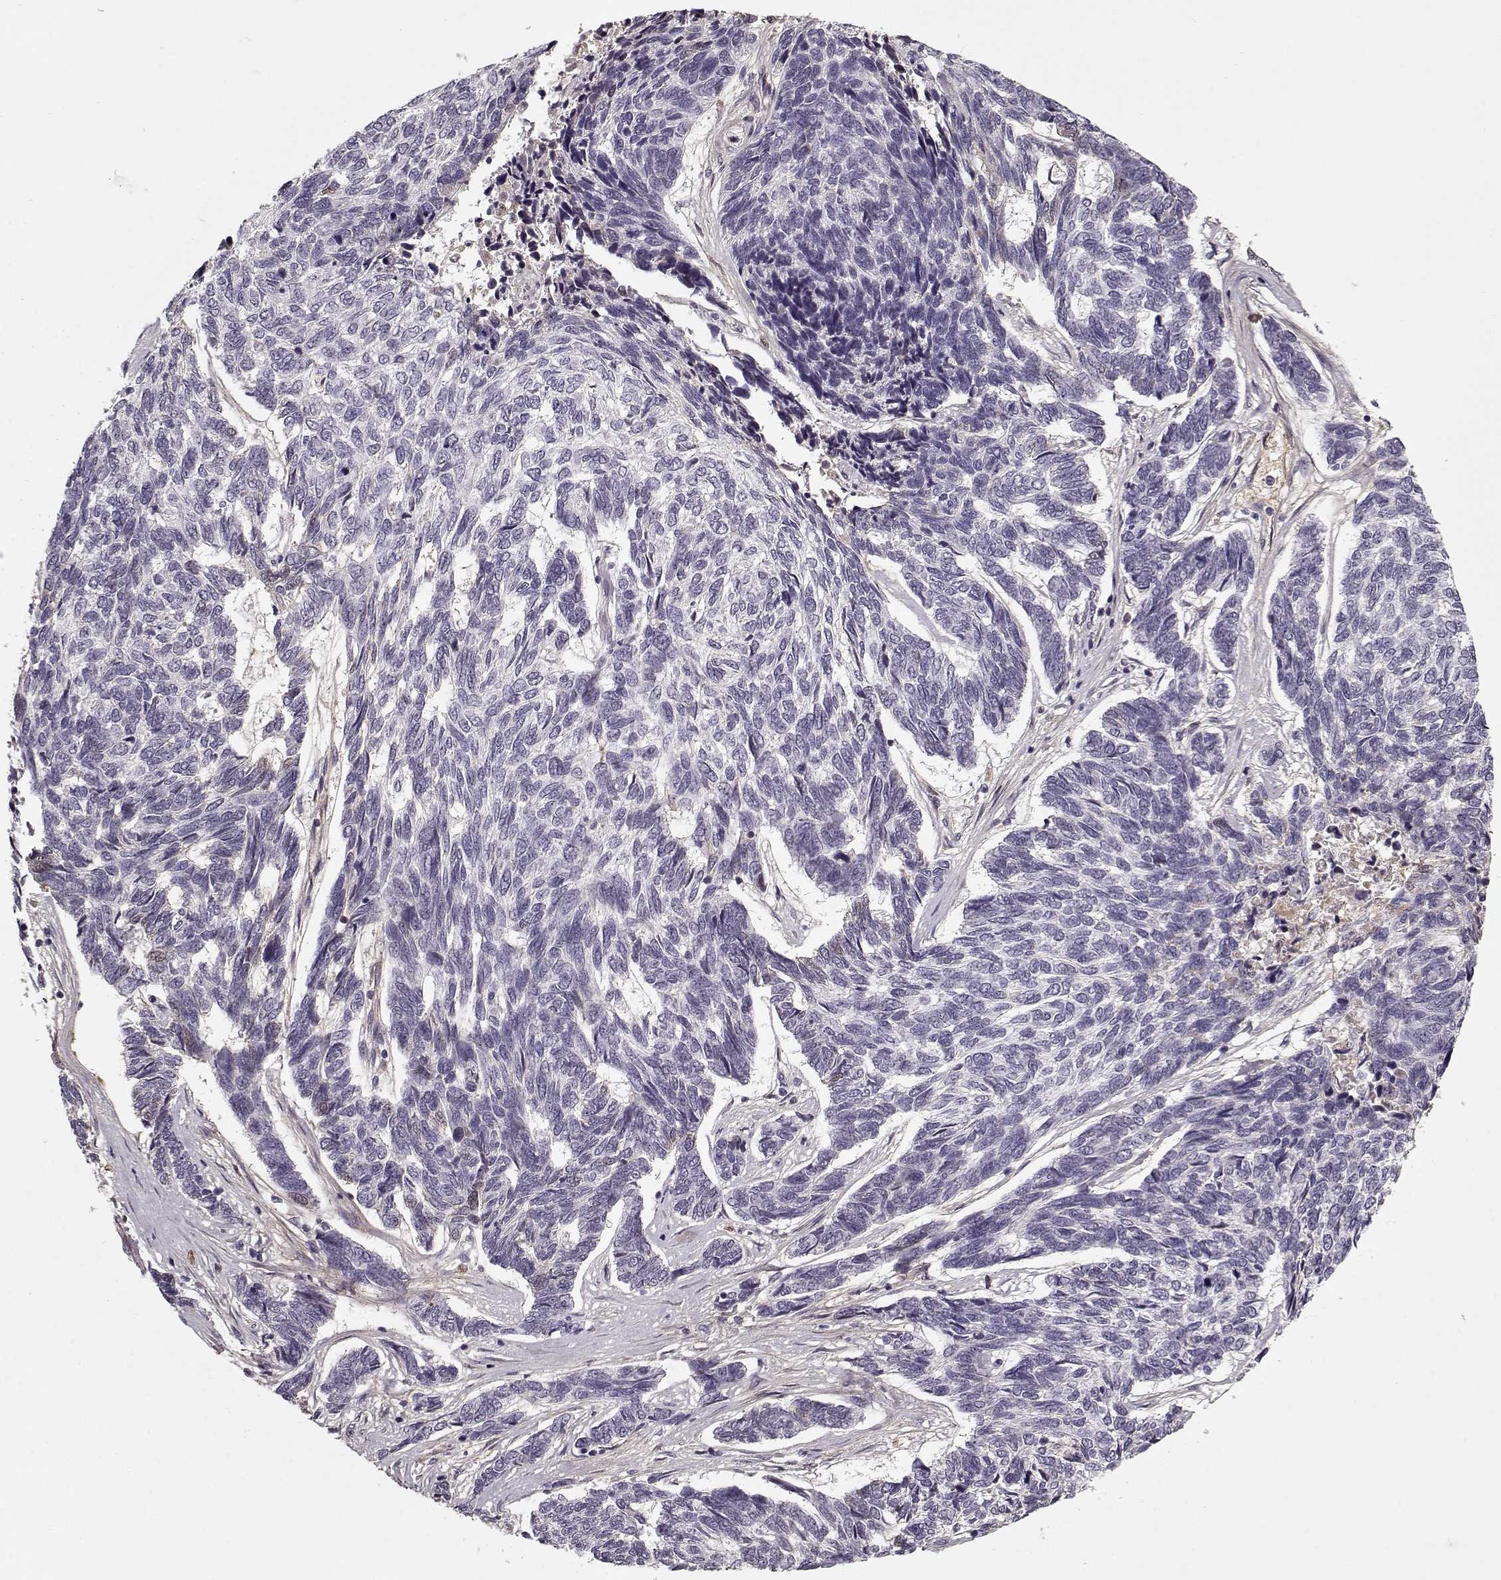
{"staining": {"intensity": "negative", "quantity": "none", "location": "none"}, "tissue": "skin cancer", "cell_type": "Tumor cells", "image_type": "cancer", "snomed": [{"axis": "morphology", "description": "Basal cell carcinoma"}, {"axis": "topography", "description": "Skin"}], "caption": "This photomicrograph is of basal cell carcinoma (skin) stained with immunohistochemistry (IHC) to label a protein in brown with the nuclei are counter-stained blue. There is no positivity in tumor cells. The staining was performed using DAB (3,3'-diaminobenzidine) to visualize the protein expression in brown, while the nuclei were stained in blue with hematoxylin (Magnification: 20x).", "gene": "LUM", "patient": {"sex": "female", "age": 65}}